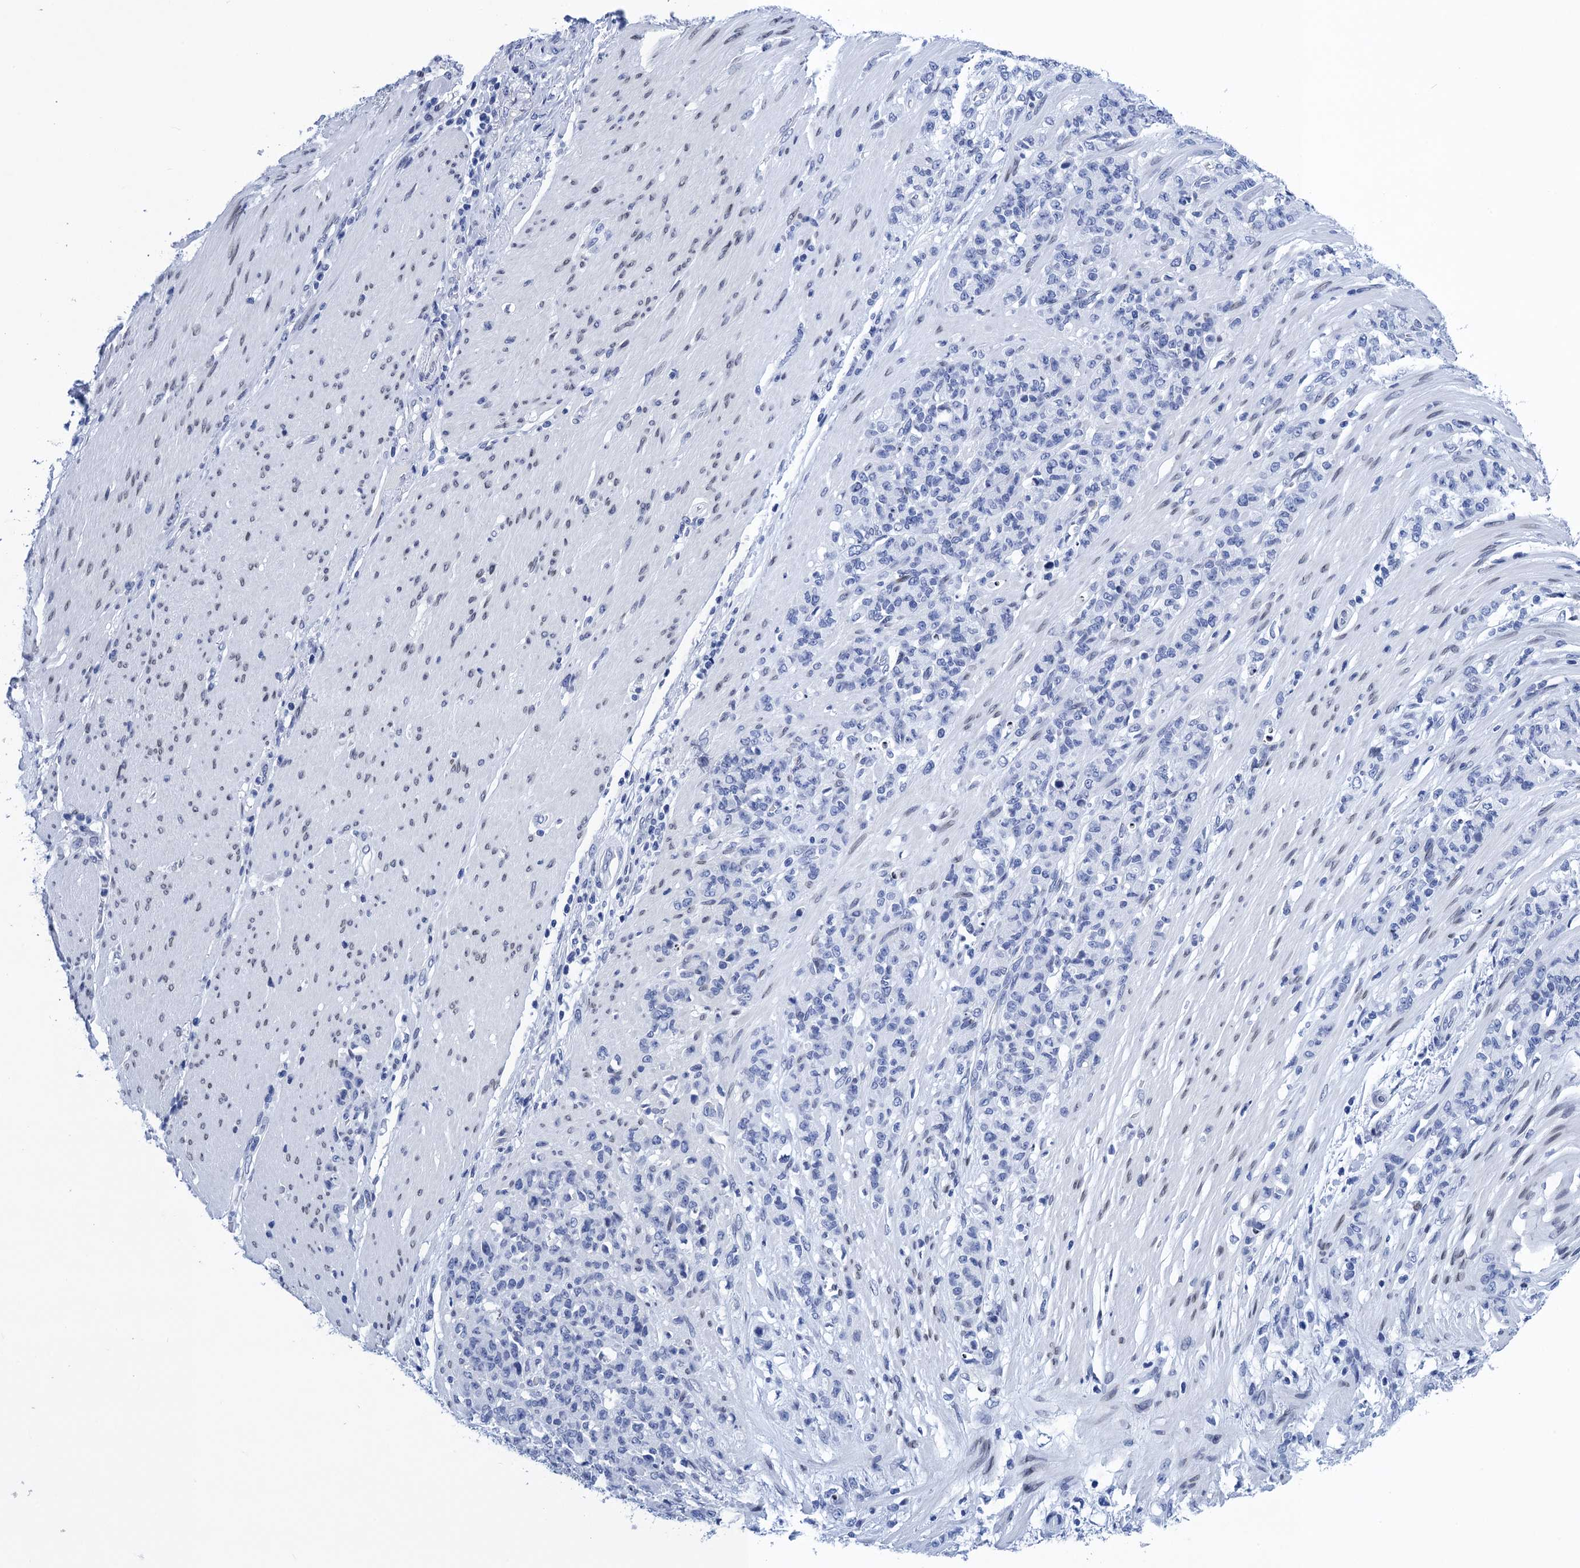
{"staining": {"intensity": "negative", "quantity": "none", "location": "none"}, "tissue": "stomach cancer", "cell_type": "Tumor cells", "image_type": "cancer", "snomed": [{"axis": "morphology", "description": "Adenocarcinoma, NOS"}, {"axis": "topography", "description": "Stomach"}], "caption": "Tumor cells are negative for protein expression in human stomach cancer (adenocarcinoma). (DAB IHC visualized using brightfield microscopy, high magnification).", "gene": "METTL25", "patient": {"sex": "female", "age": 79}}